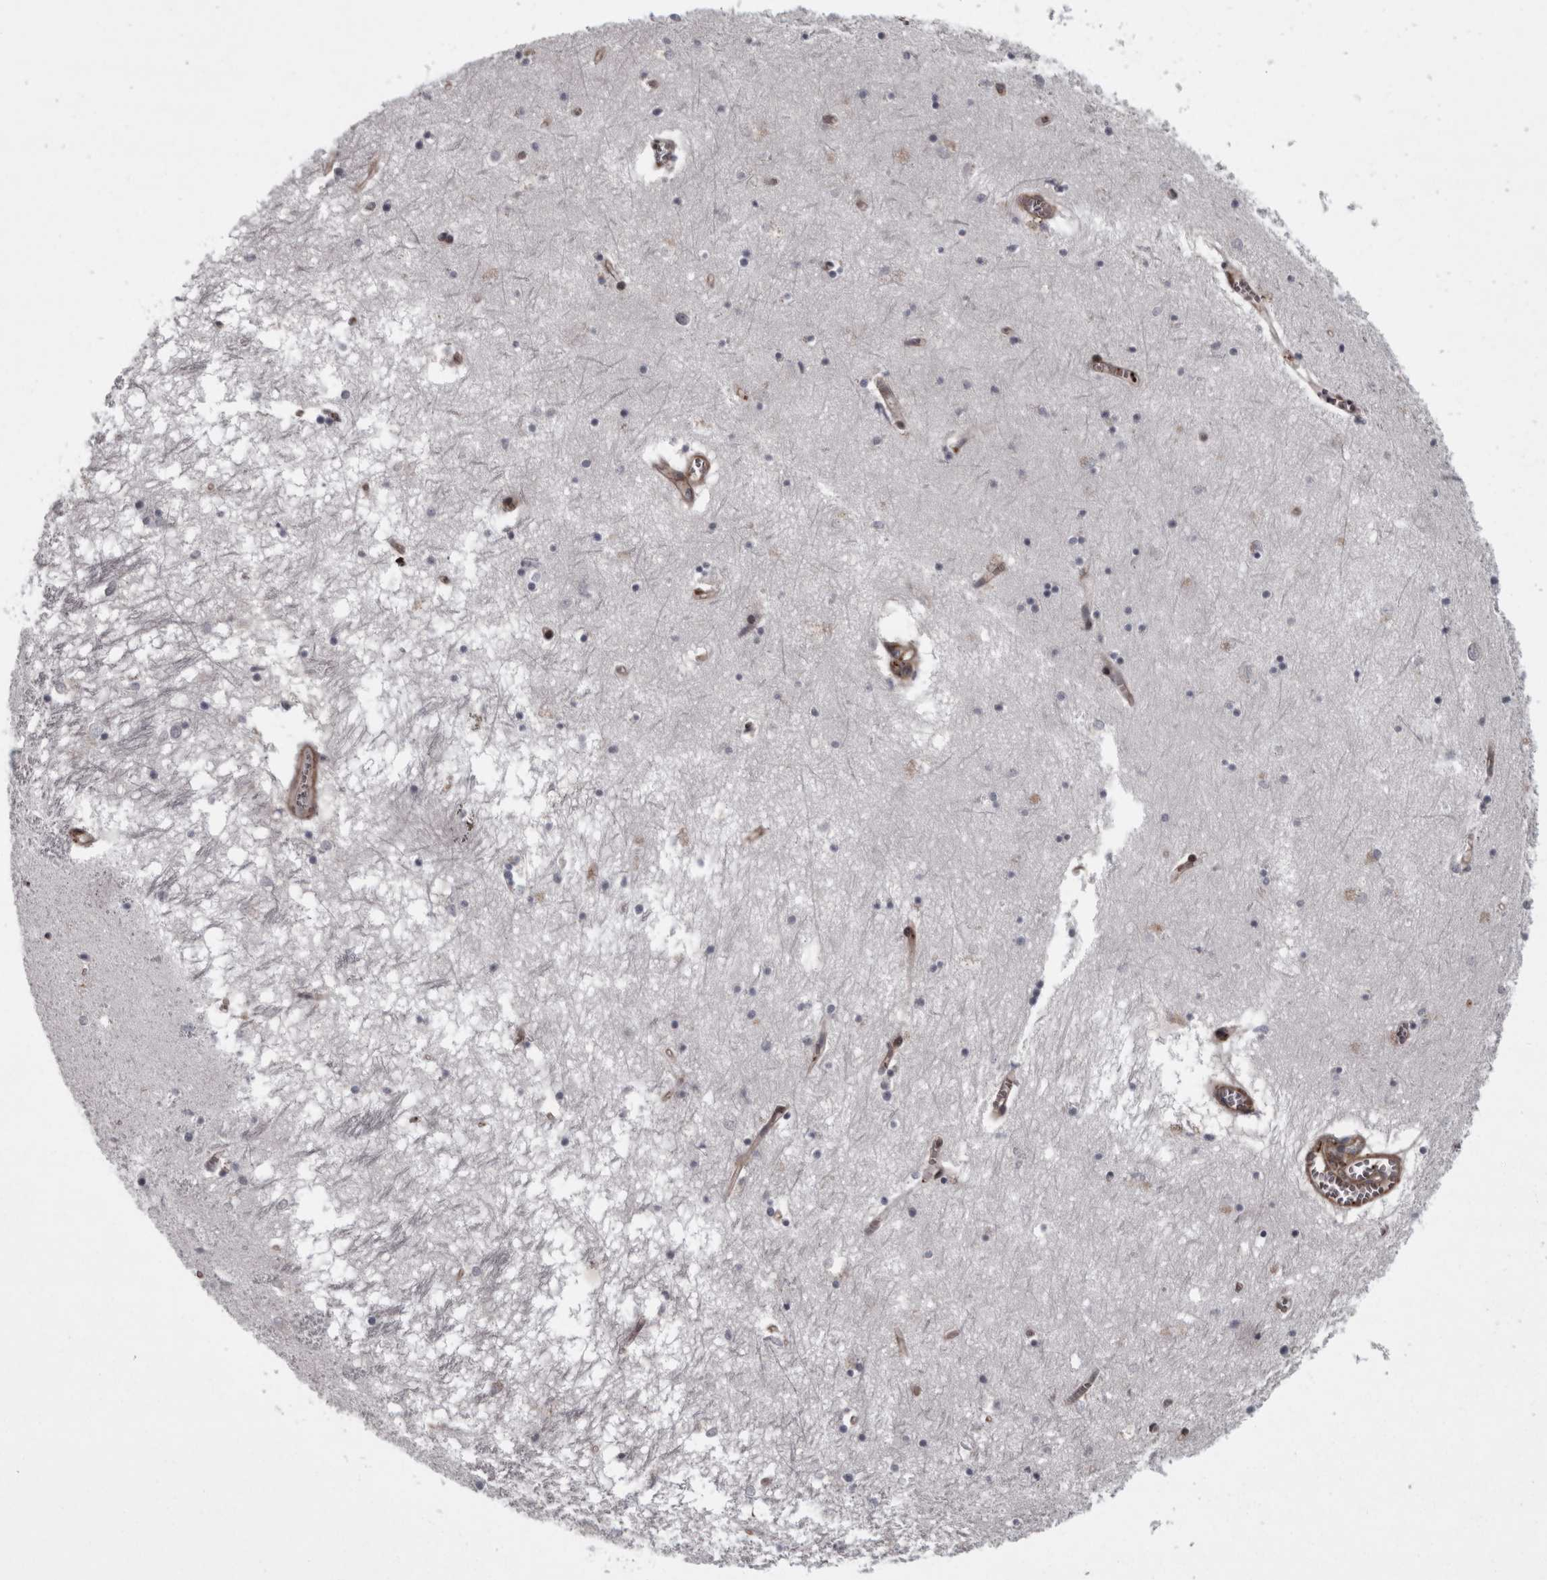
{"staining": {"intensity": "negative", "quantity": "none", "location": "none"}, "tissue": "hippocampus", "cell_type": "Glial cells", "image_type": "normal", "snomed": [{"axis": "morphology", "description": "Normal tissue, NOS"}, {"axis": "topography", "description": "Hippocampus"}], "caption": "The micrograph displays no staining of glial cells in normal hippocampus.", "gene": "RSU1", "patient": {"sex": "male", "age": 70}}